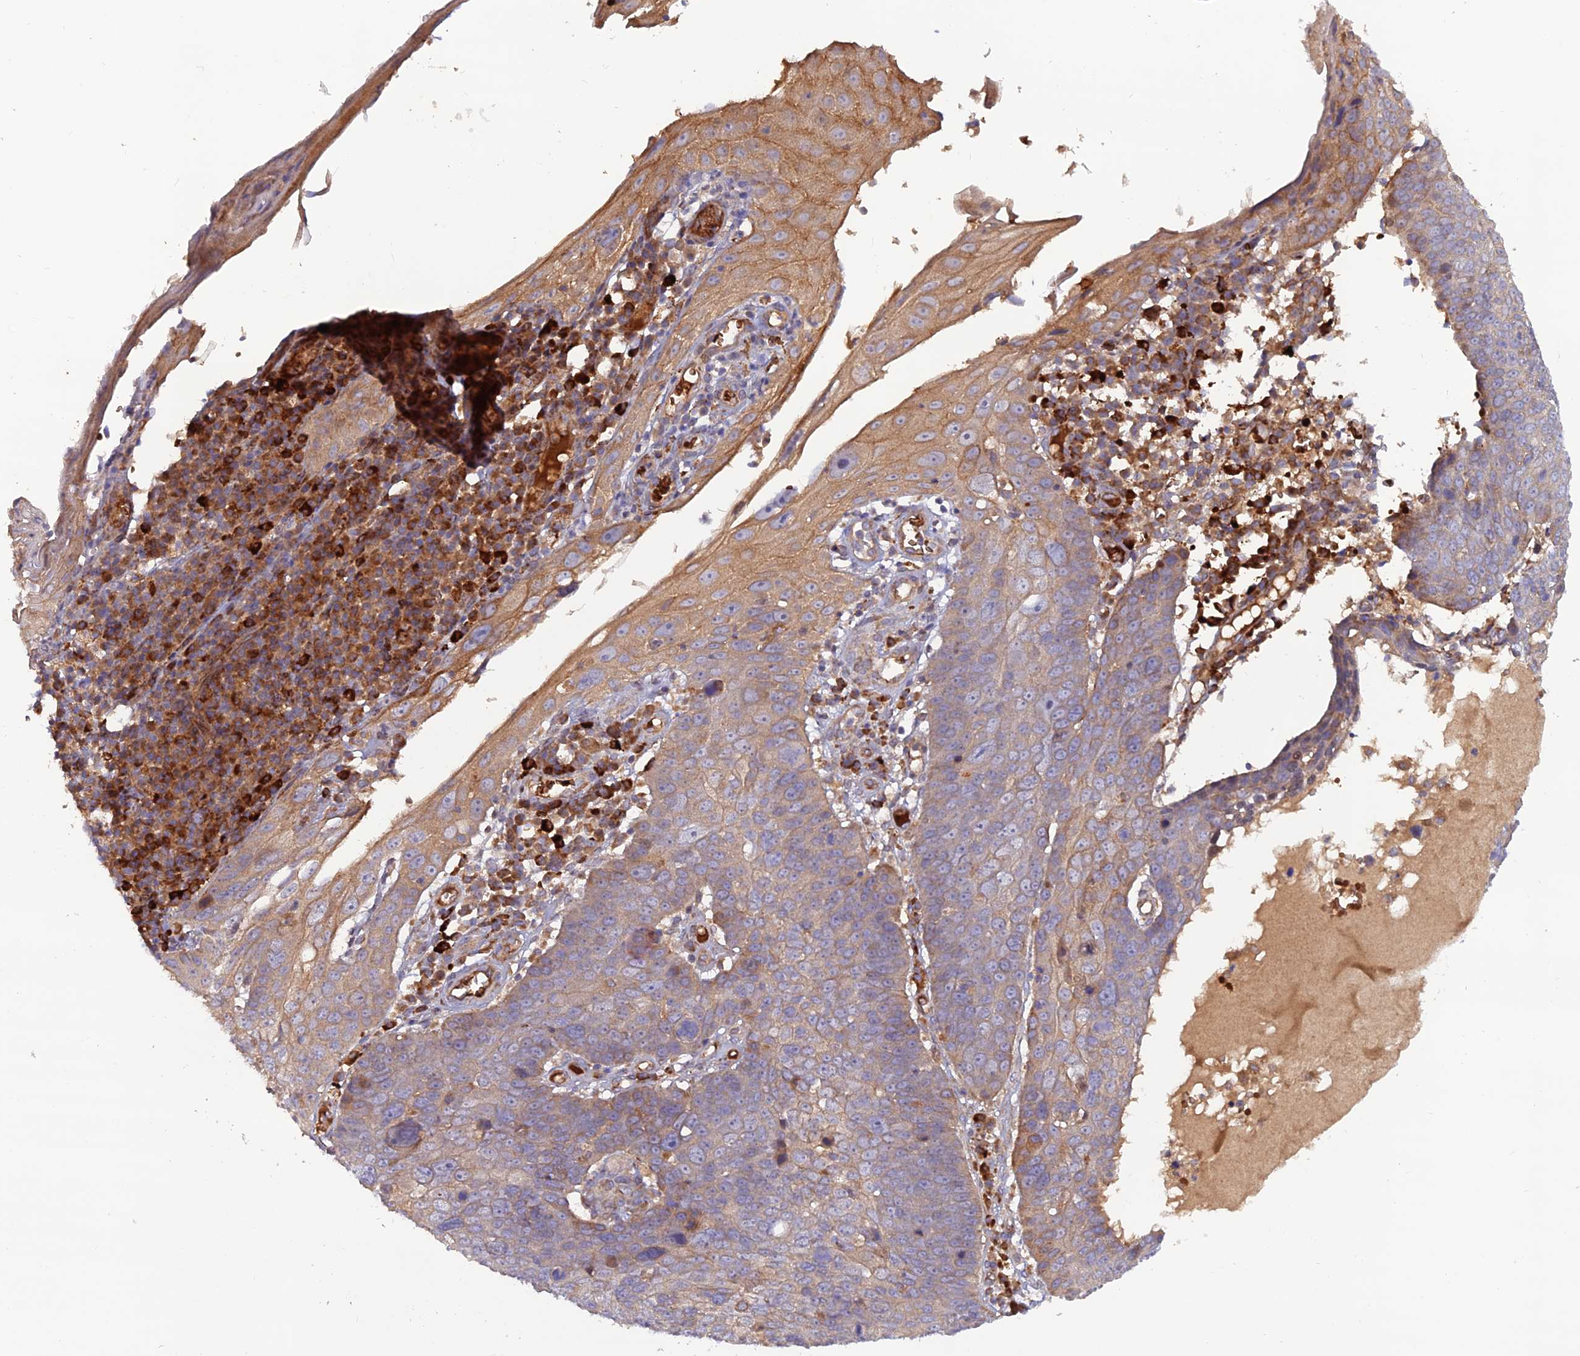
{"staining": {"intensity": "weak", "quantity": "25%-75%", "location": "cytoplasmic/membranous"}, "tissue": "skin cancer", "cell_type": "Tumor cells", "image_type": "cancer", "snomed": [{"axis": "morphology", "description": "Squamous cell carcinoma, NOS"}, {"axis": "topography", "description": "Skin"}], "caption": "Immunohistochemistry image of neoplastic tissue: human skin cancer (squamous cell carcinoma) stained using IHC shows low levels of weak protein expression localized specifically in the cytoplasmic/membranous of tumor cells, appearing as a cytoplasmic/membranous brown color.", "gene": "GMCL1", "patient": {"sex": "male", "age": 71}}